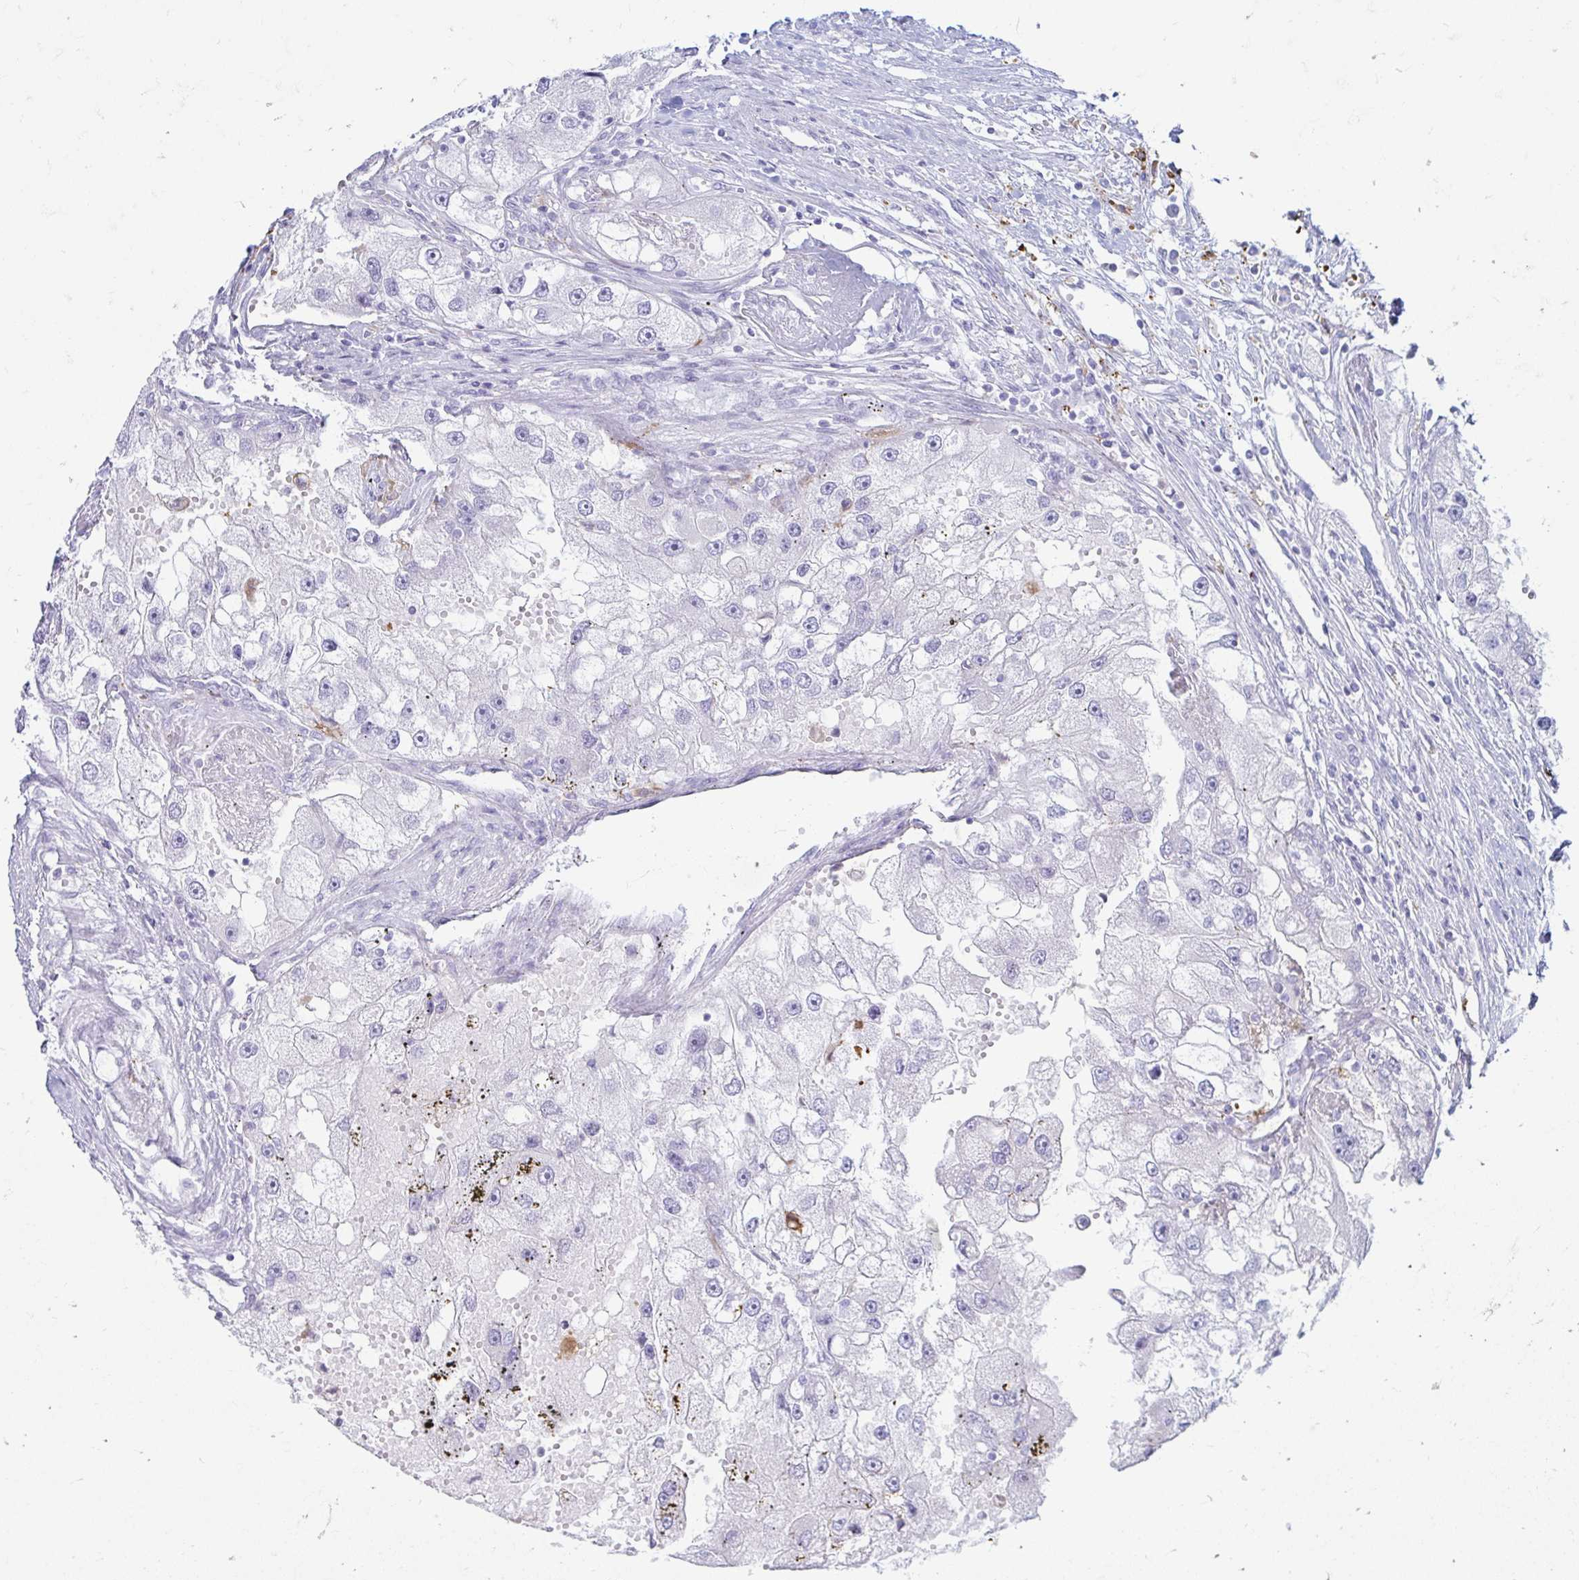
{"staining": {"intensity": "negative", "quantity": "none", "location": "none"}, "tissue": "renal cancer", "cell_type": "Tumor cells", "image_type": "cancer", "snomed": [{"axis": "morphology", "description": "Adenocarcinoma, NOS"}, {"axis": "topography", "description": "Kidney"}], "caption": "This is an immunohistochemistry photomicrograph of renal adenocarcinoma. There is no staining in tumor cells.", "gene": "ERICH6", "patient": {"sex": "male", "age": 63}}